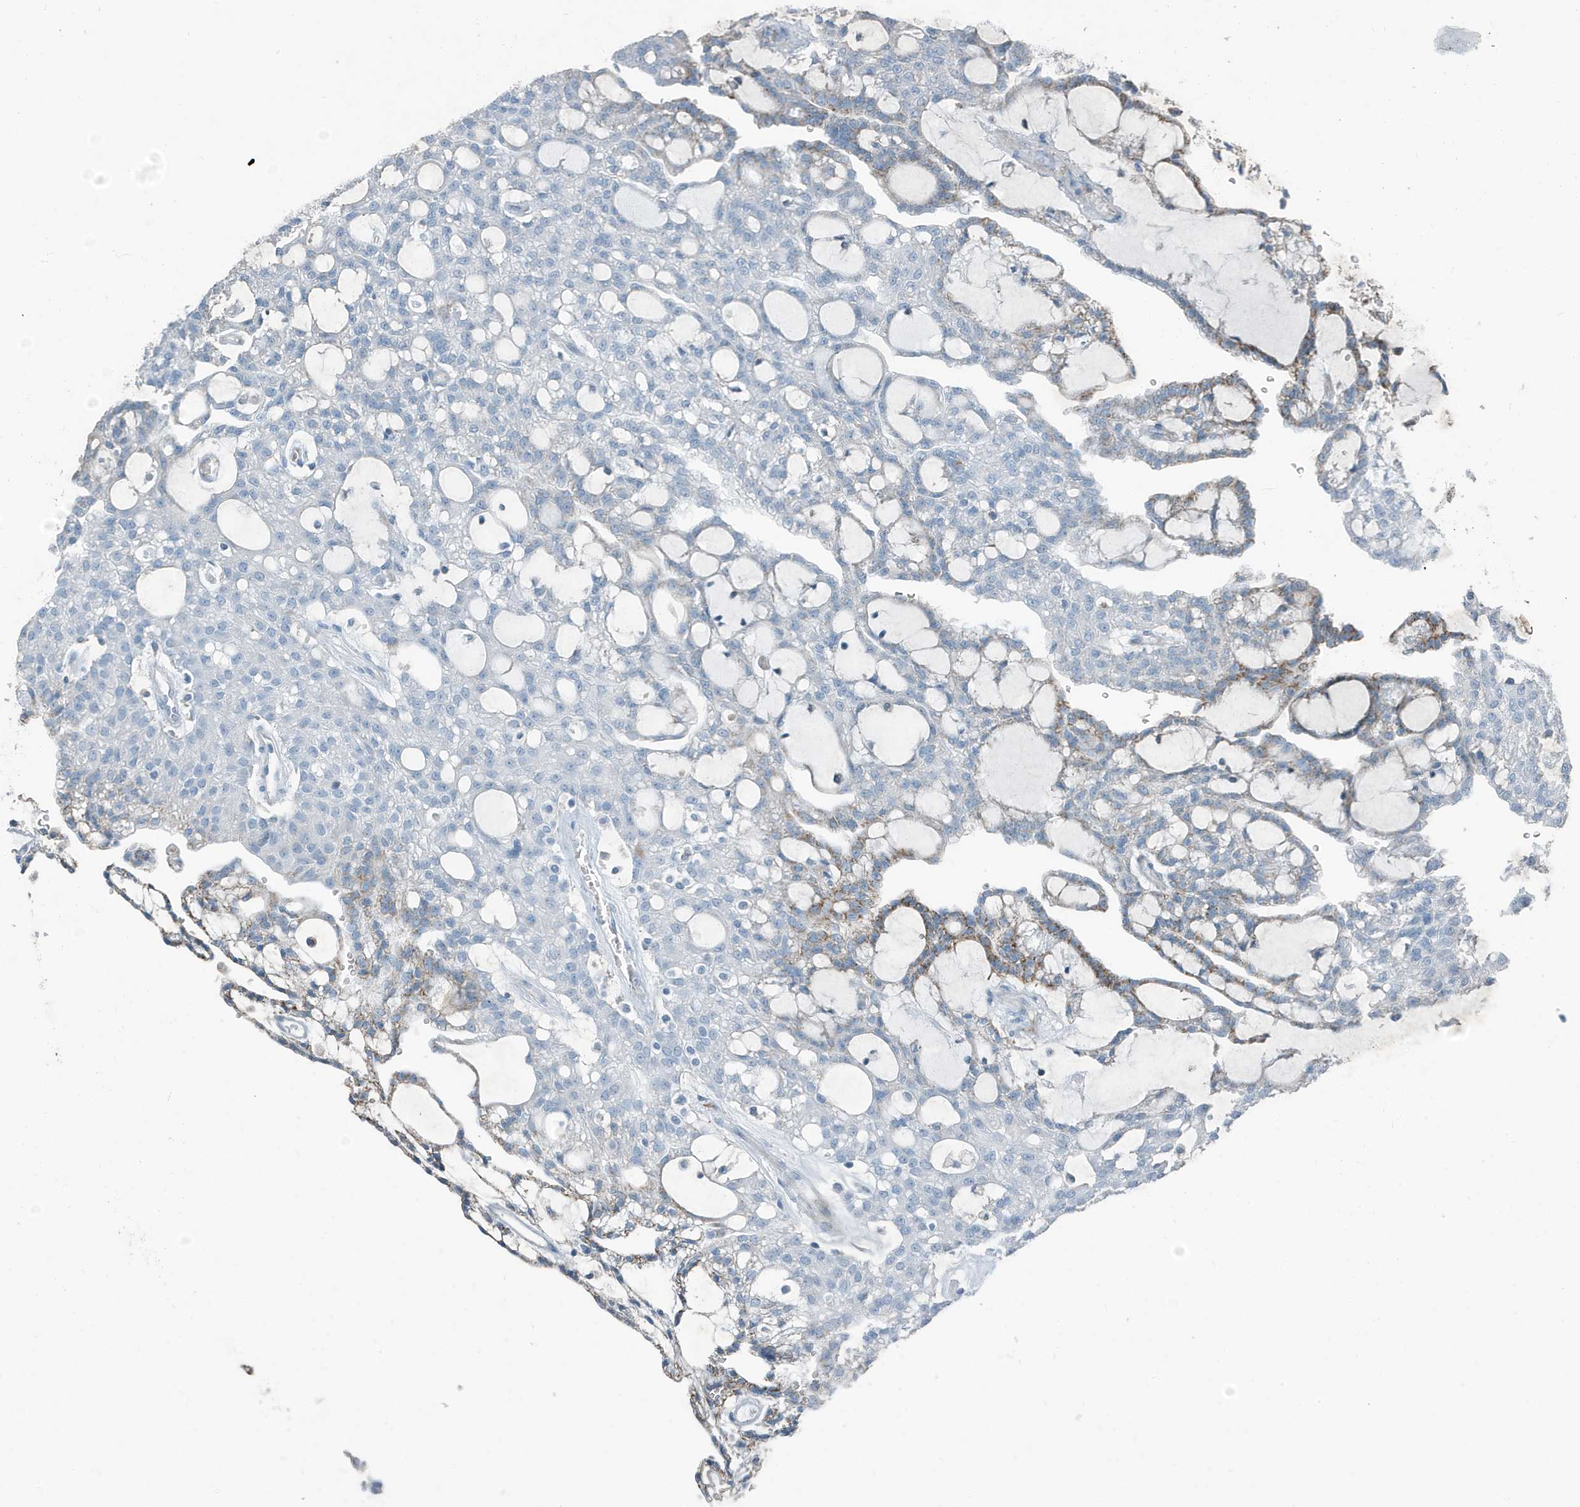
{"staining": {"intensity": "weak", "quantity": "<25%", "location": "cytoplasmic/membranous"}, "tissue": "renal cancer", "cell_type": "Tumor cells", "image_type": "cancer", "snomed": [{"axis": "morphology", "description": "Adenocarcinoma, NOS"}, {"axis": "topography", "description": "Kidney"}], "caption": "Micrograph shows no protein positivity in tumor cells of adenocarcinoma (renal) tissue.", "gene": "FAM162A", "patient": {"sex": "male", "age": 63}}